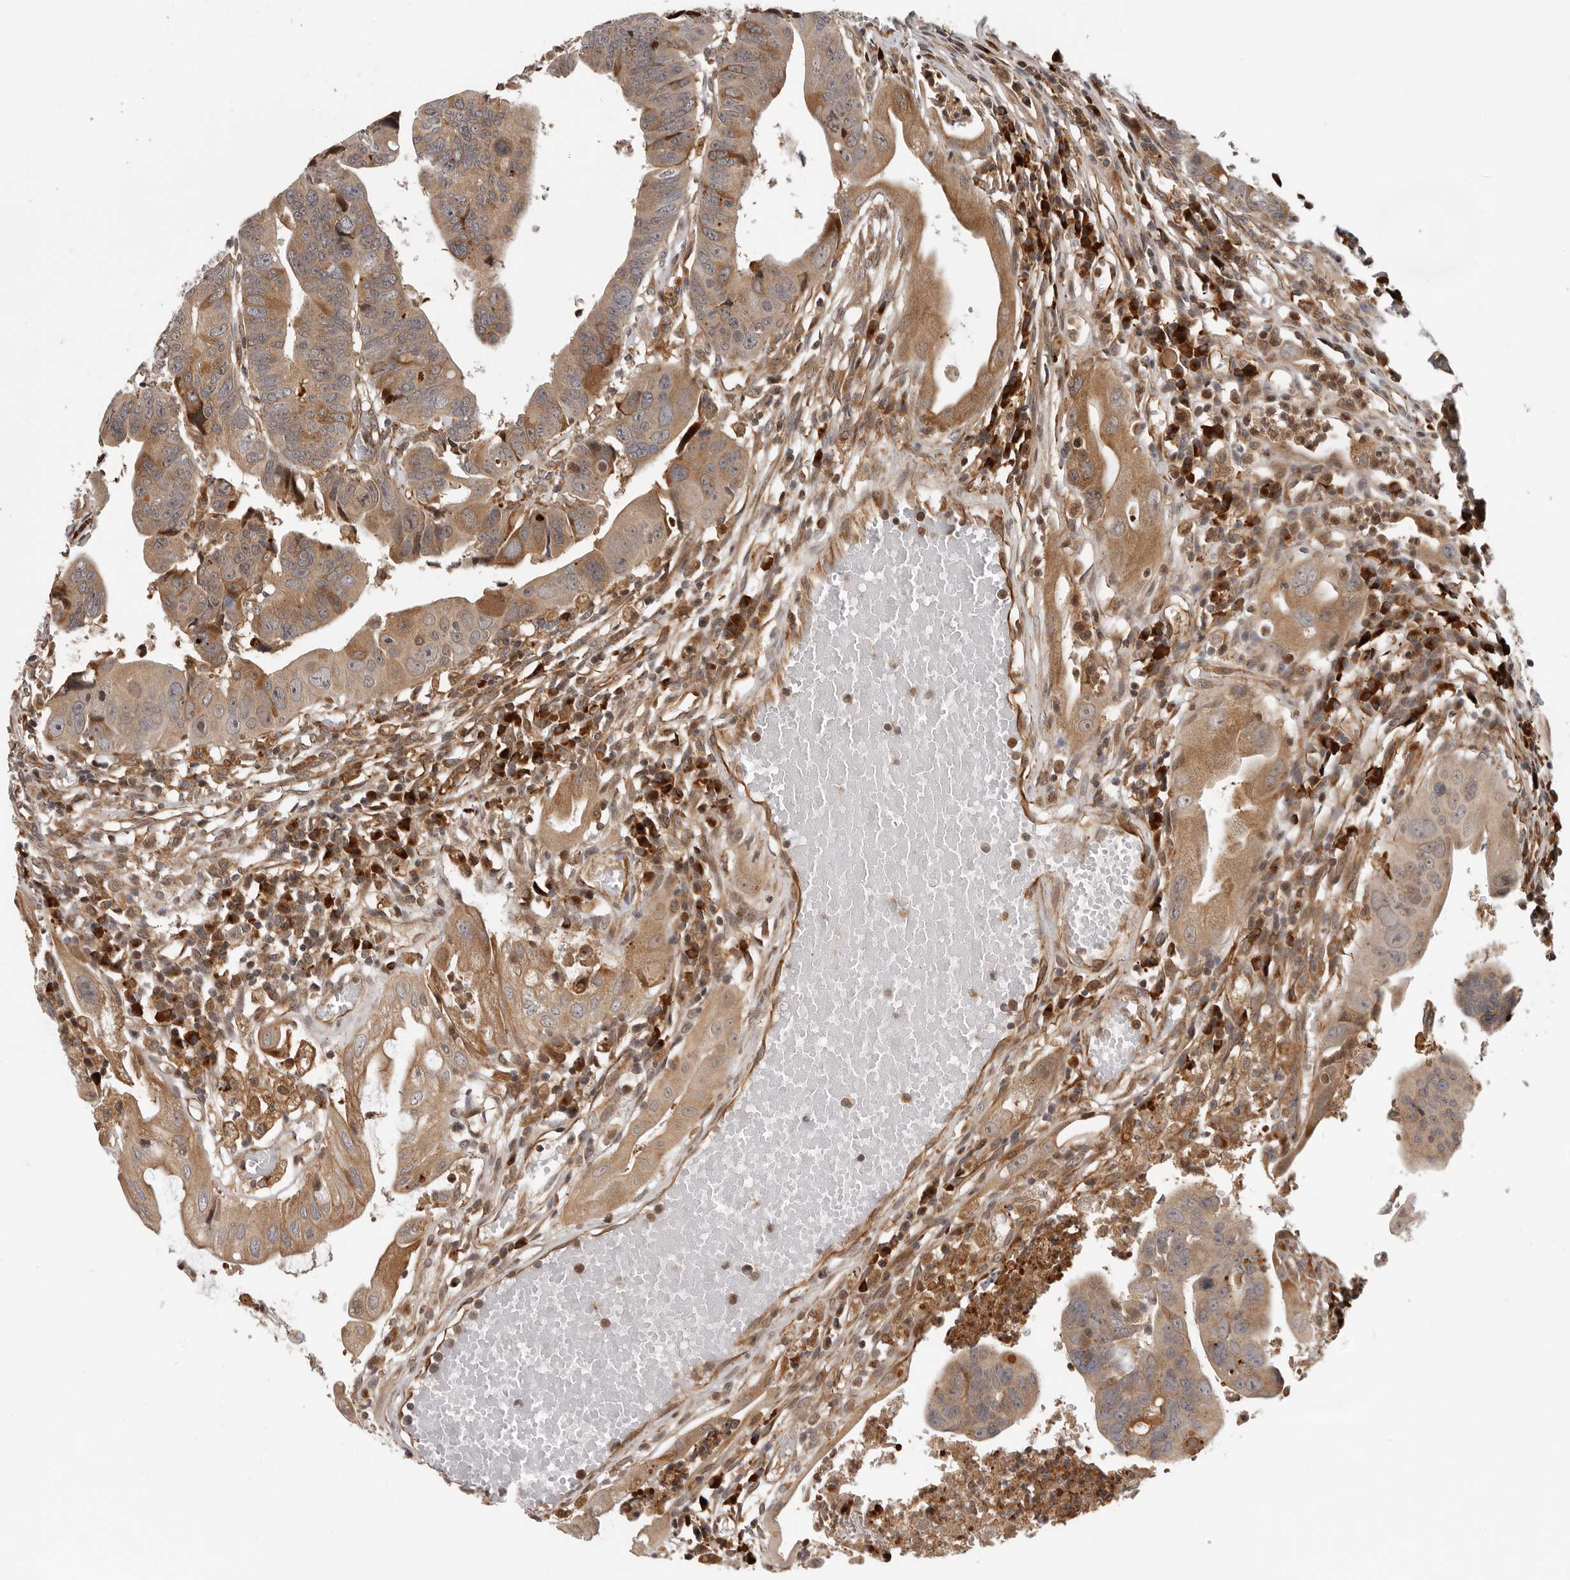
{"staining": {"intensity": "moderate", "quantity": ">75%", "location": "cytoplasmic/membranous"}, "tissue": "colorectal cancer", "cell_type": "Tumor cells", "image_type": "cancer", "snomed": [{"axis": "morphology", "description": "Adenocarcinoma, NOS"}, {"axis": "topography", "description": "Rectum"}], "caption": "IHC photomicrograph of colorectal adenocarcinoma stained for a protein (brown), which demonstrates medium levels of moderate cytoplasmic/membranous positivity in approximately >75% of tumor cells.", "gene": "RNF157", "patient": {"sex": "female", "age": 65}}